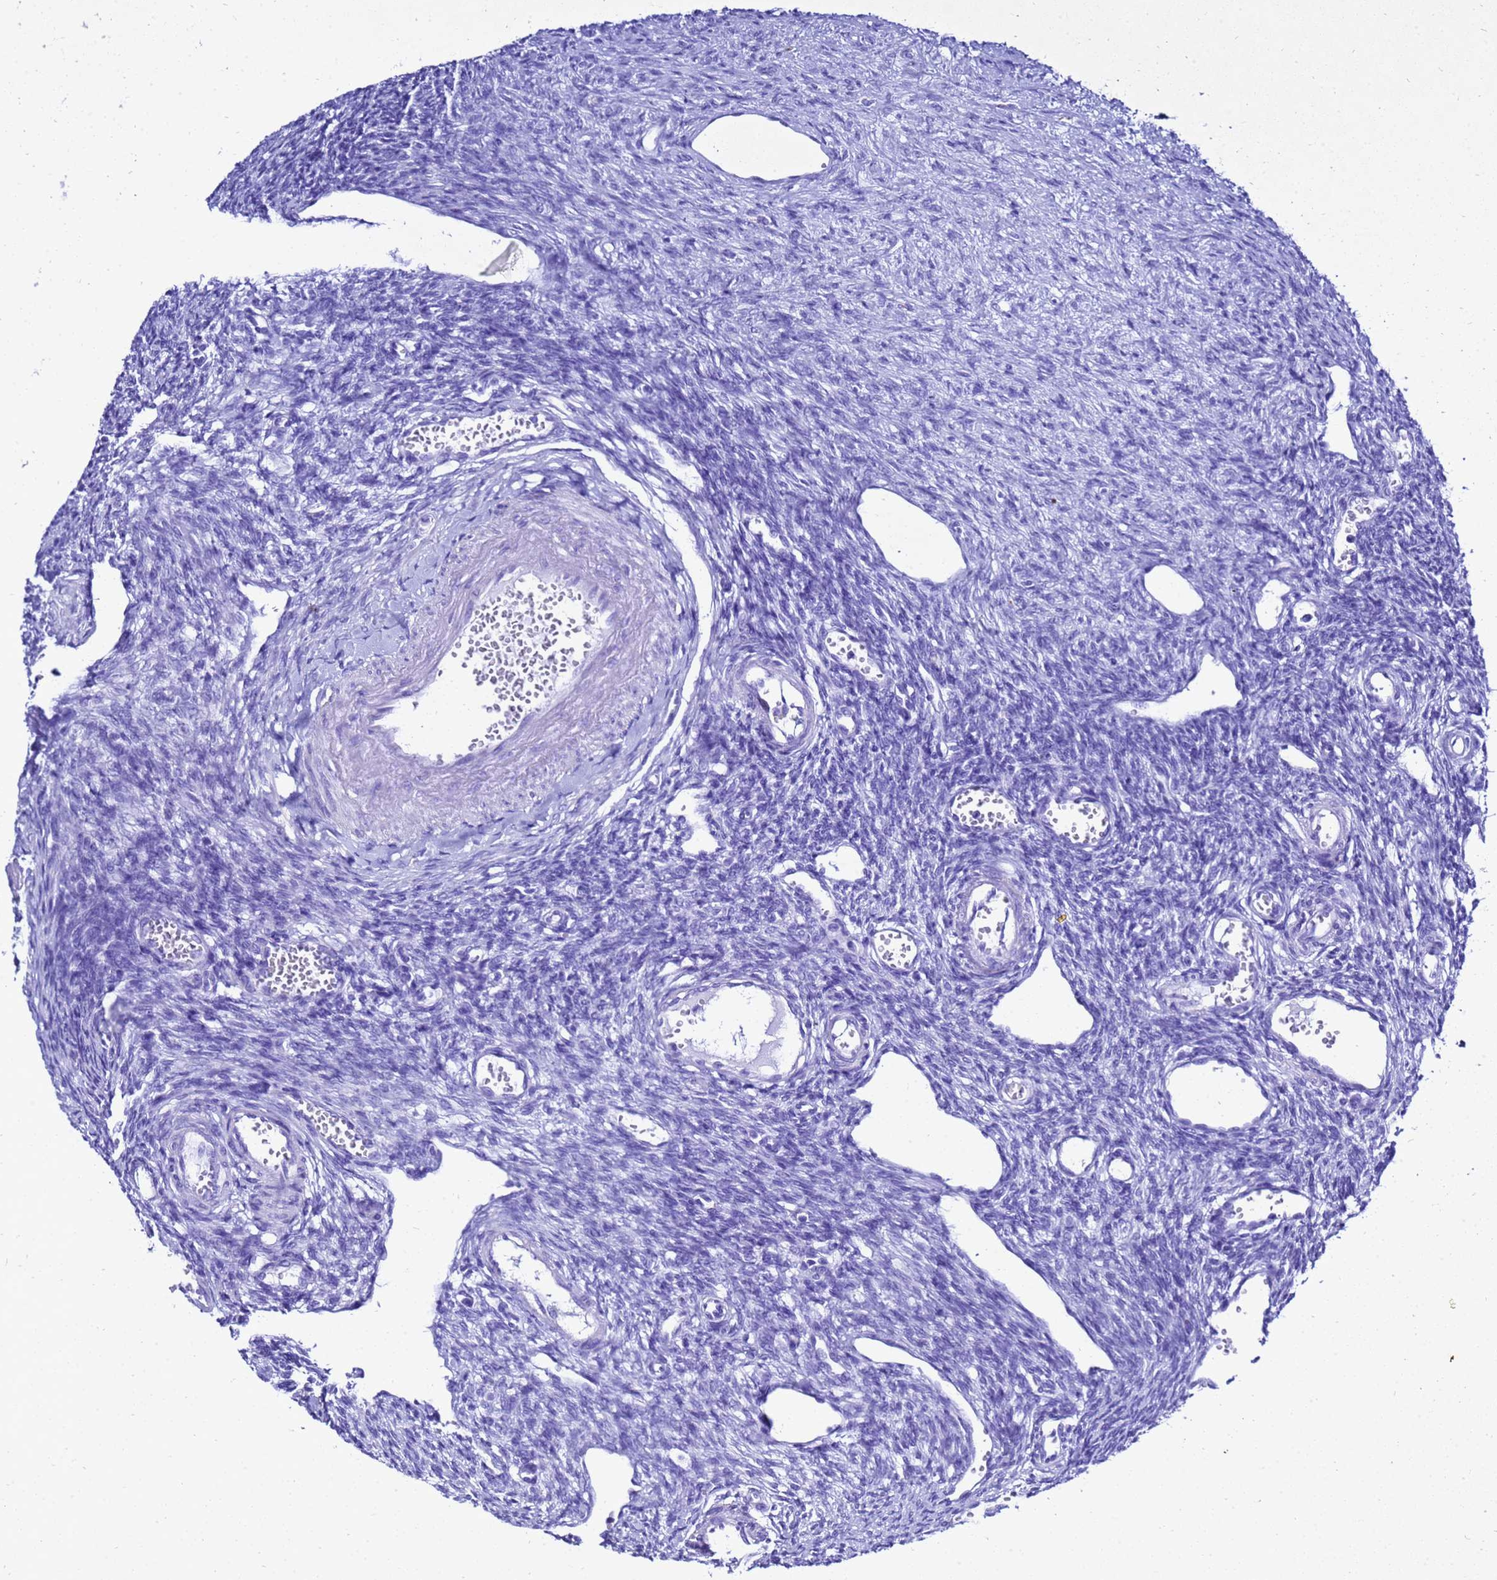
{"staining": {"intensity": "negative", "quantity": "none", "location": "none"}, "tissue": "ovary", "cell_type": "Follicle cells", "image_type": "normal", "snomed": [{"axis": "morphology", "description": "Normal tissue, NOS"}, {"axis": "morphology", "description": "Cyst, NOS"}, {"axis": "topography", "description": "Ovary"}], "caption": "Histopathology image shows no protein expression in follicle cells of normal ovary. The staining was performed using DAB (3,3'-diaminobenzidine) to visualize the protein expression in brown, while the nuclei were stained in blue with hematoxylin (Magnification: 20x).", "gene": "LIPF", "patient": {"sex": "female", "age": 33}}